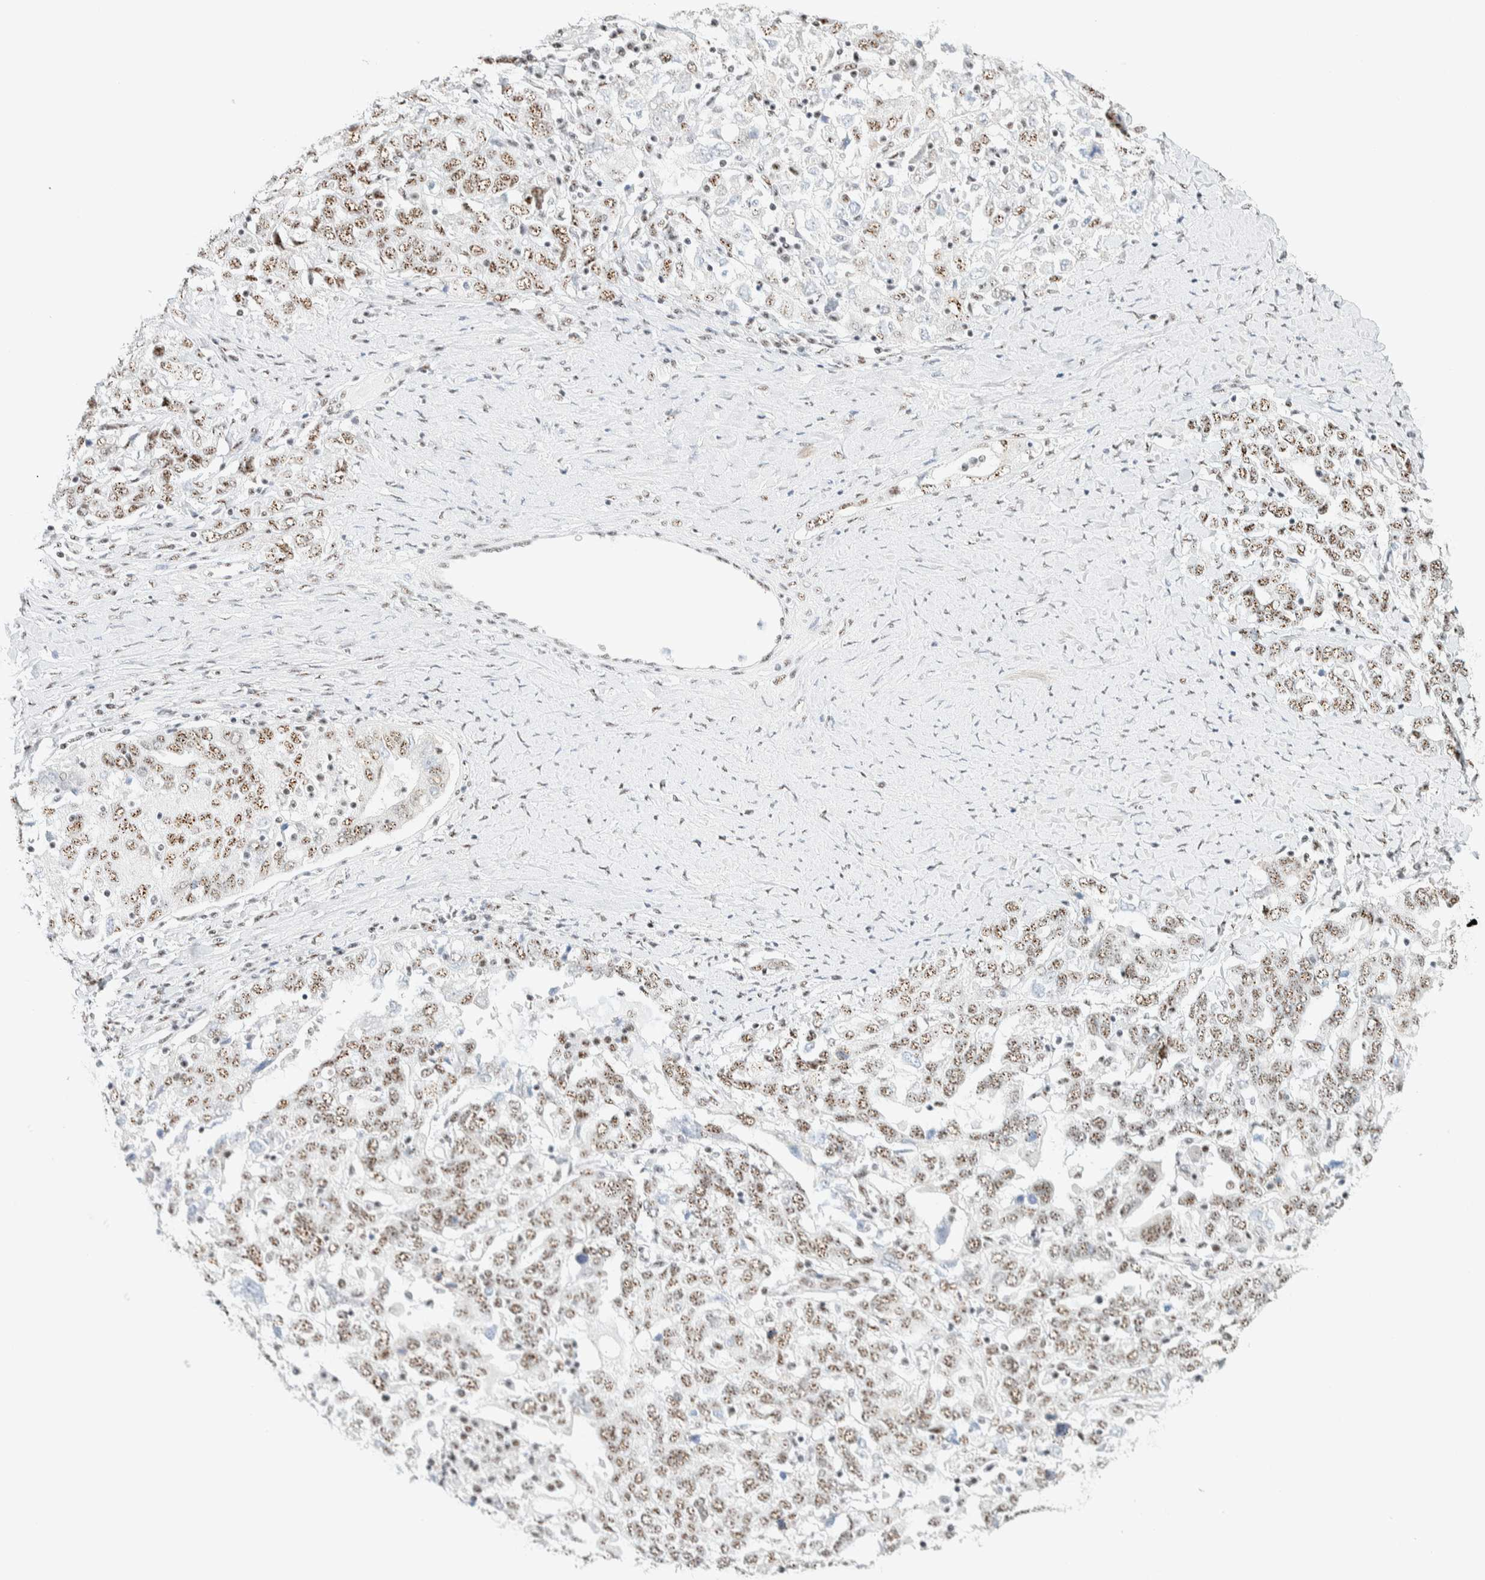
{"staining": {"intensity": "moderate", "quantity": ">75%", "location": "nuclear"}, "tissue": "ovarian cancer", "cell_type": "Tumor cells", "image_type": "cancer", "snomed": [{"axis": "morphology", "description": "Carcinoma, endometroid"}, {"axis": "topography", "description": "Ovary"}], "caption": "Protein analysis of ovarian cancer tissue displays moderate nuclear expression in approximately >75% of tumor cells.", "gene": "SON", "patient": {"sex": "female", "age": 62}}